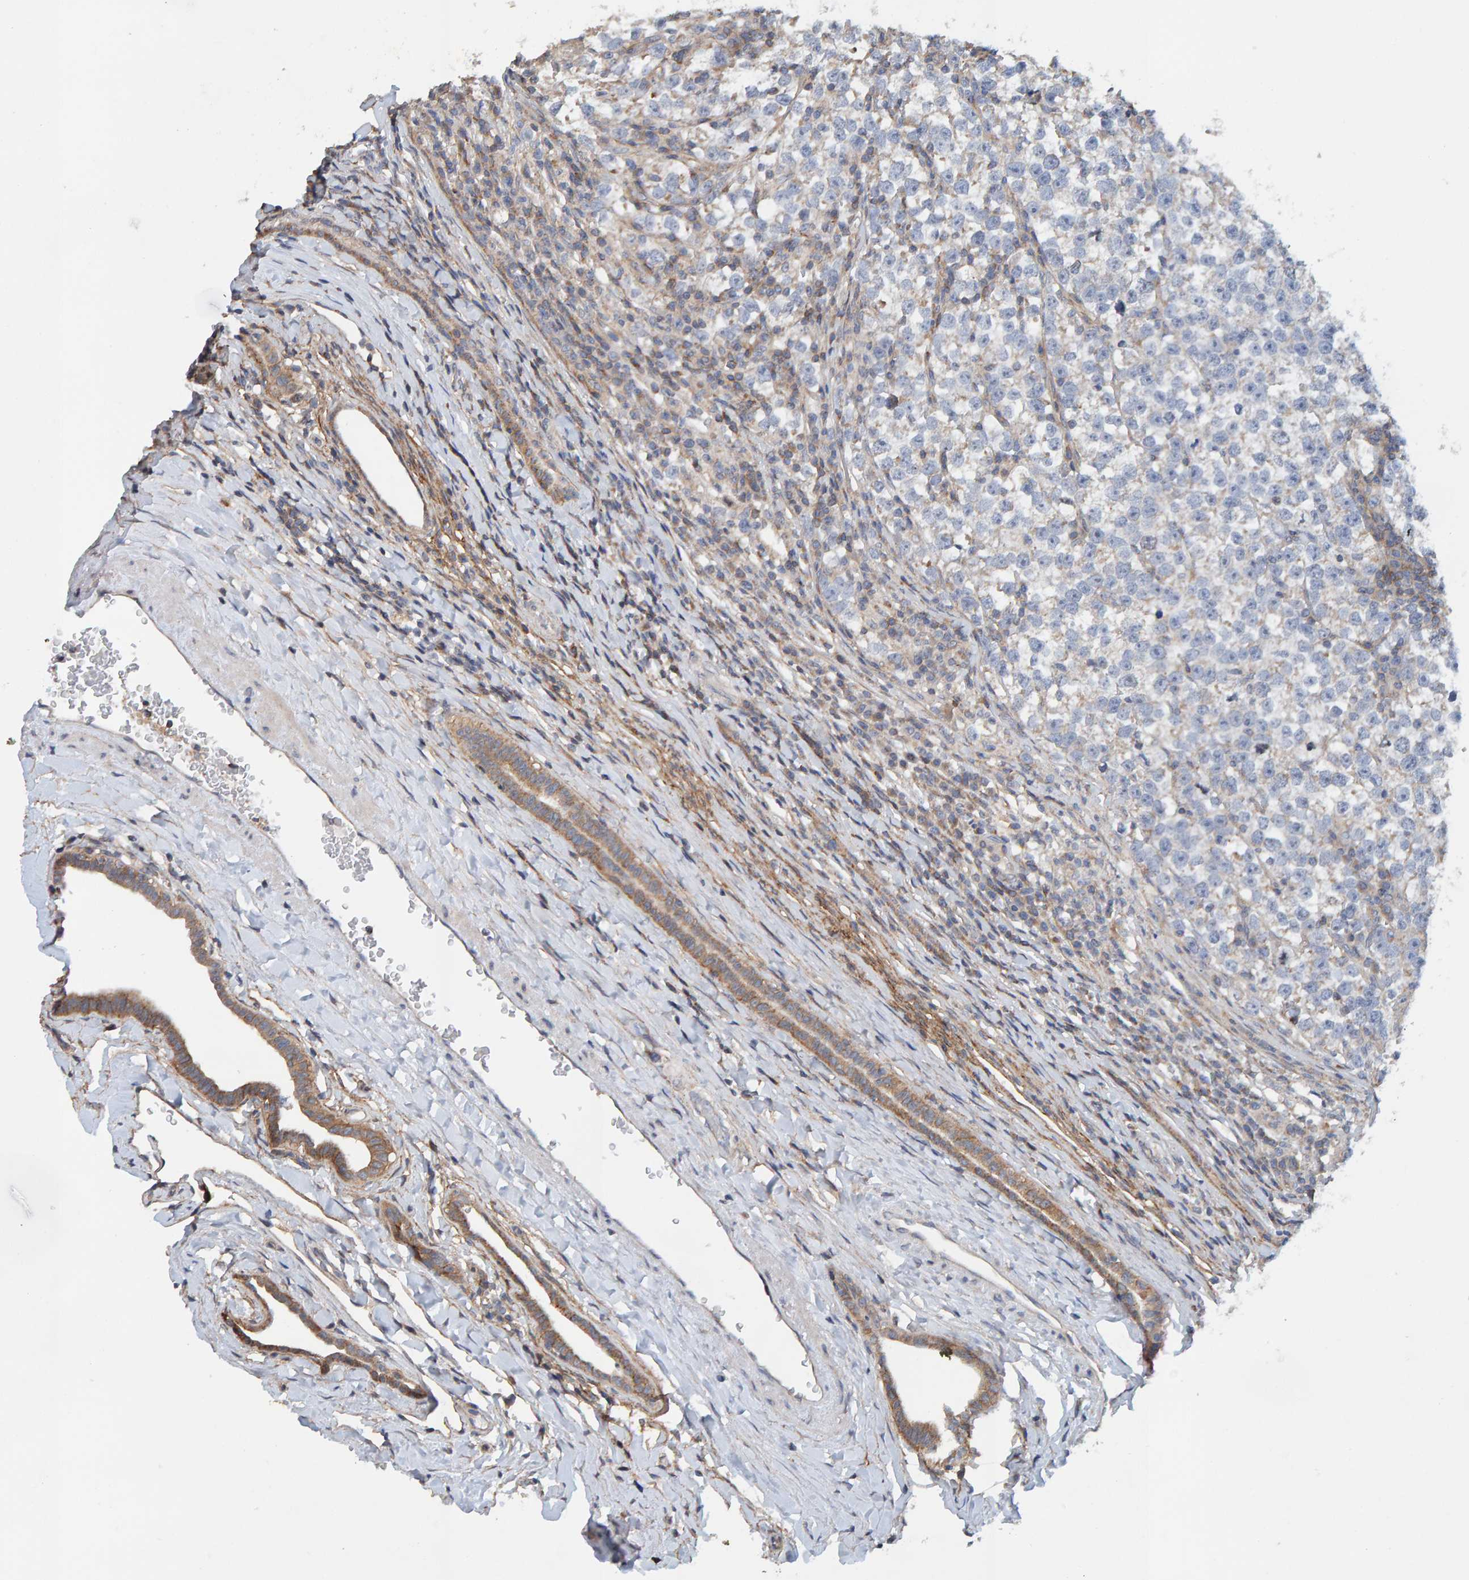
{"staining": {"intensity": "negative", "quantity": "none", "location": "none"}, "tissue": "testis cancer", "cell_type": "Tumor cells", "image_type": "cancer", "snomed": [{"axis": "morphology", "description": "Normal tissue, NOS"}, {"axis": "morphology", "description": "Seminoma, NOS"}, {"axis": "topography", "description": "Testis"}], "caption": "This is a image of immunohistochemistry (IHC) staining of testis cancer, which shows no expression in tumor cells.", "gene": "RGP1", "patient": {"sex": "male", "age": 43}}